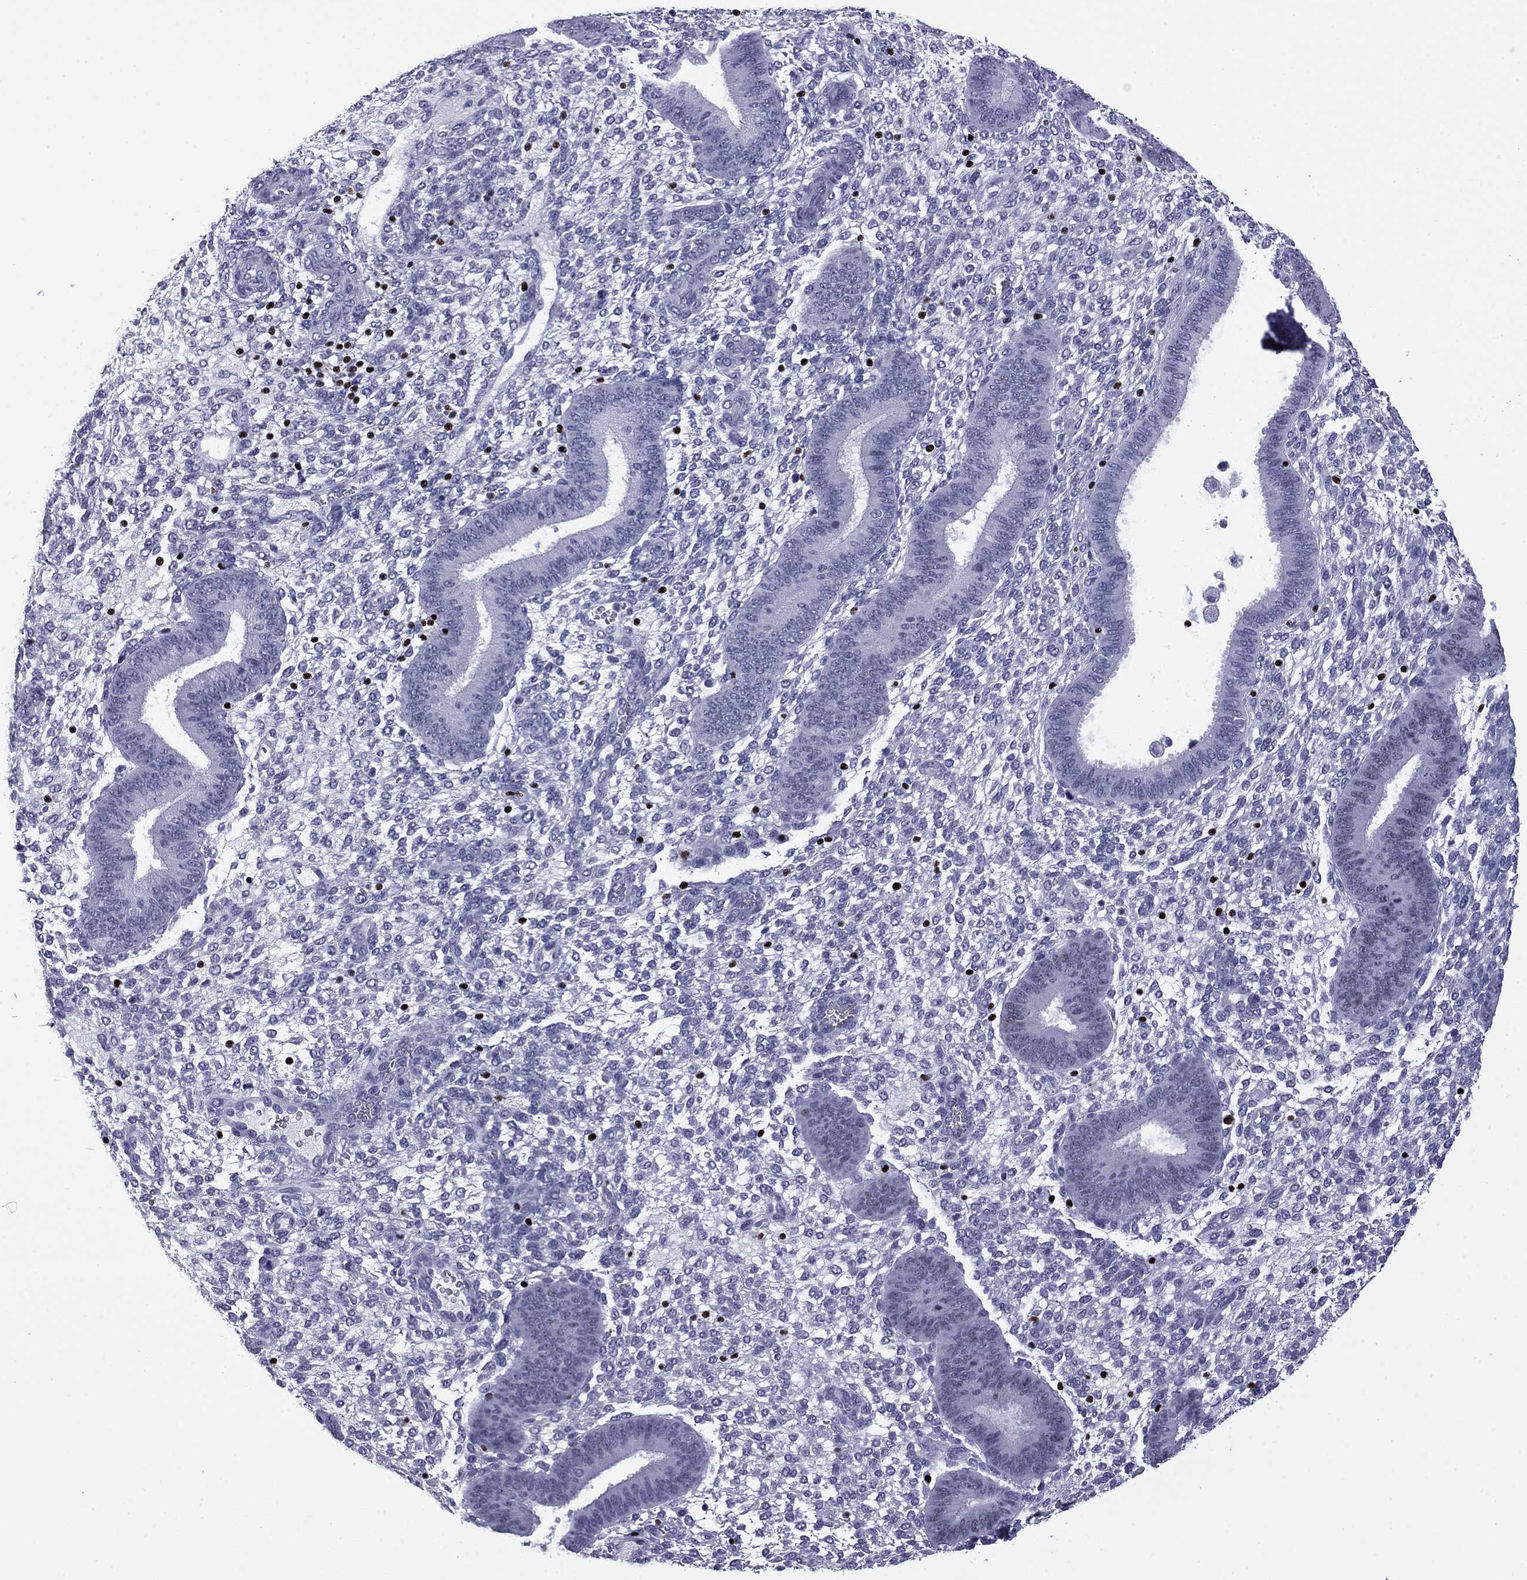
{"staining": {"intensity": "negative", "quantity": "none", "location": "none"}, "tissue": "endometrium", "cell_type": "Cells in endometrial stroma", "image_type": "normal", "snomed": [{"axis": "morphology", "description": "Normal tissue, NOS"}, {"axis": "topography", "description": "Endometrium"}], "caption": "Protein analysis of normal endometrium exhibits no significant positivity in cells in endometrial stroma. (DAB (3,3'-diaminobenzidine) immunohistochemistry, high magnification).", "gene": "IKZF3", "patient": {"sex": "female", "age": 39}}